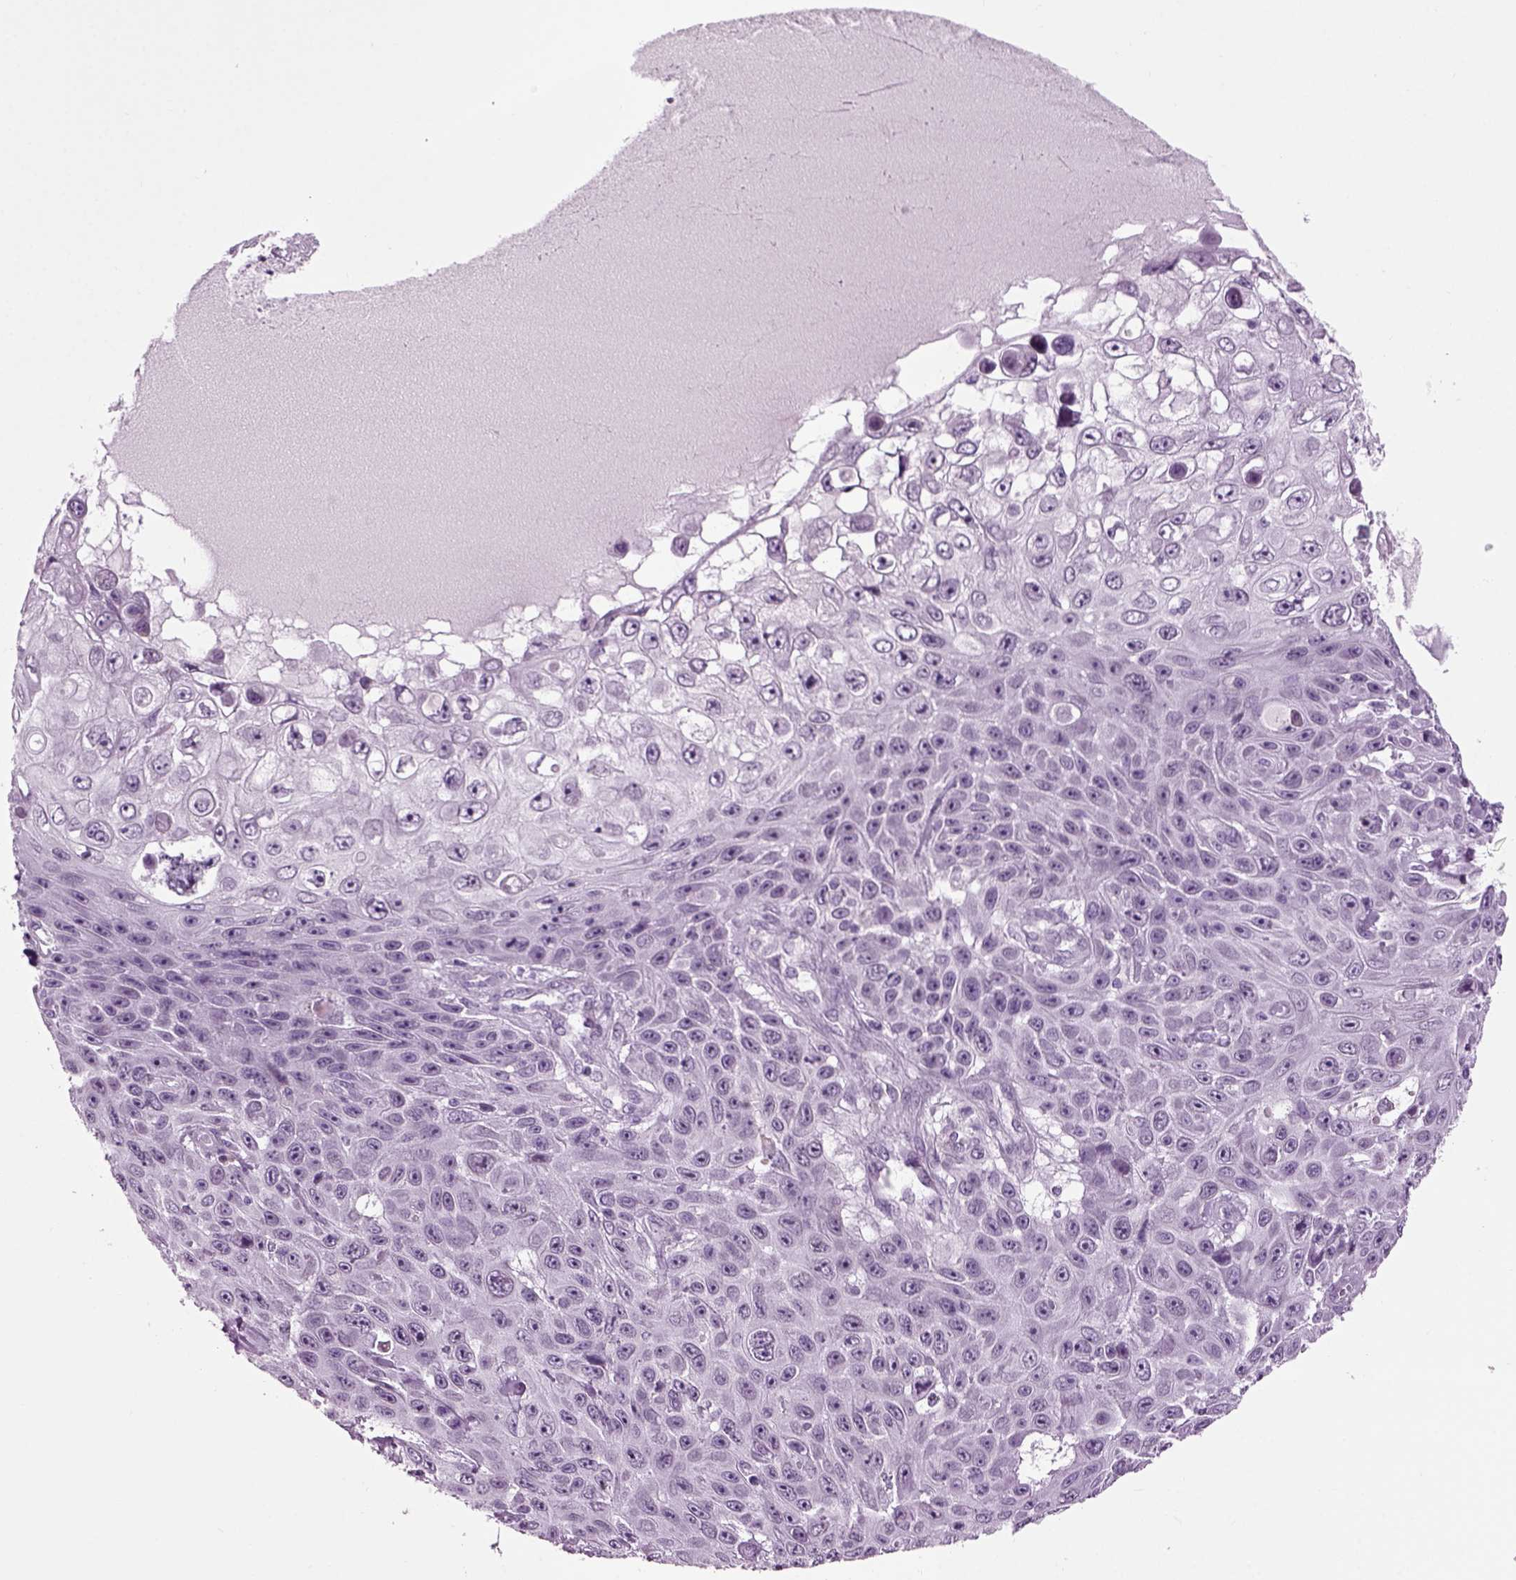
{"staining": {"intensity": "negative", "quantity": "none", "location": "none"}, "tissue": "skin cancer", "cell_type": "Tumor cells", "image_type": "cancer", "snomed": [{"axis": "morphology", "description": "Squamous cell carcinoma, NOS"}, {"axis": "topography", "description": "Skin"}], "caption": "This is an immunohistochemistry micrograph of human skin squamous cell carcinoma. There is no positivity in tumor cells.", "gene": "PRLH", "patient": {"sex": "male", "age": 82}}